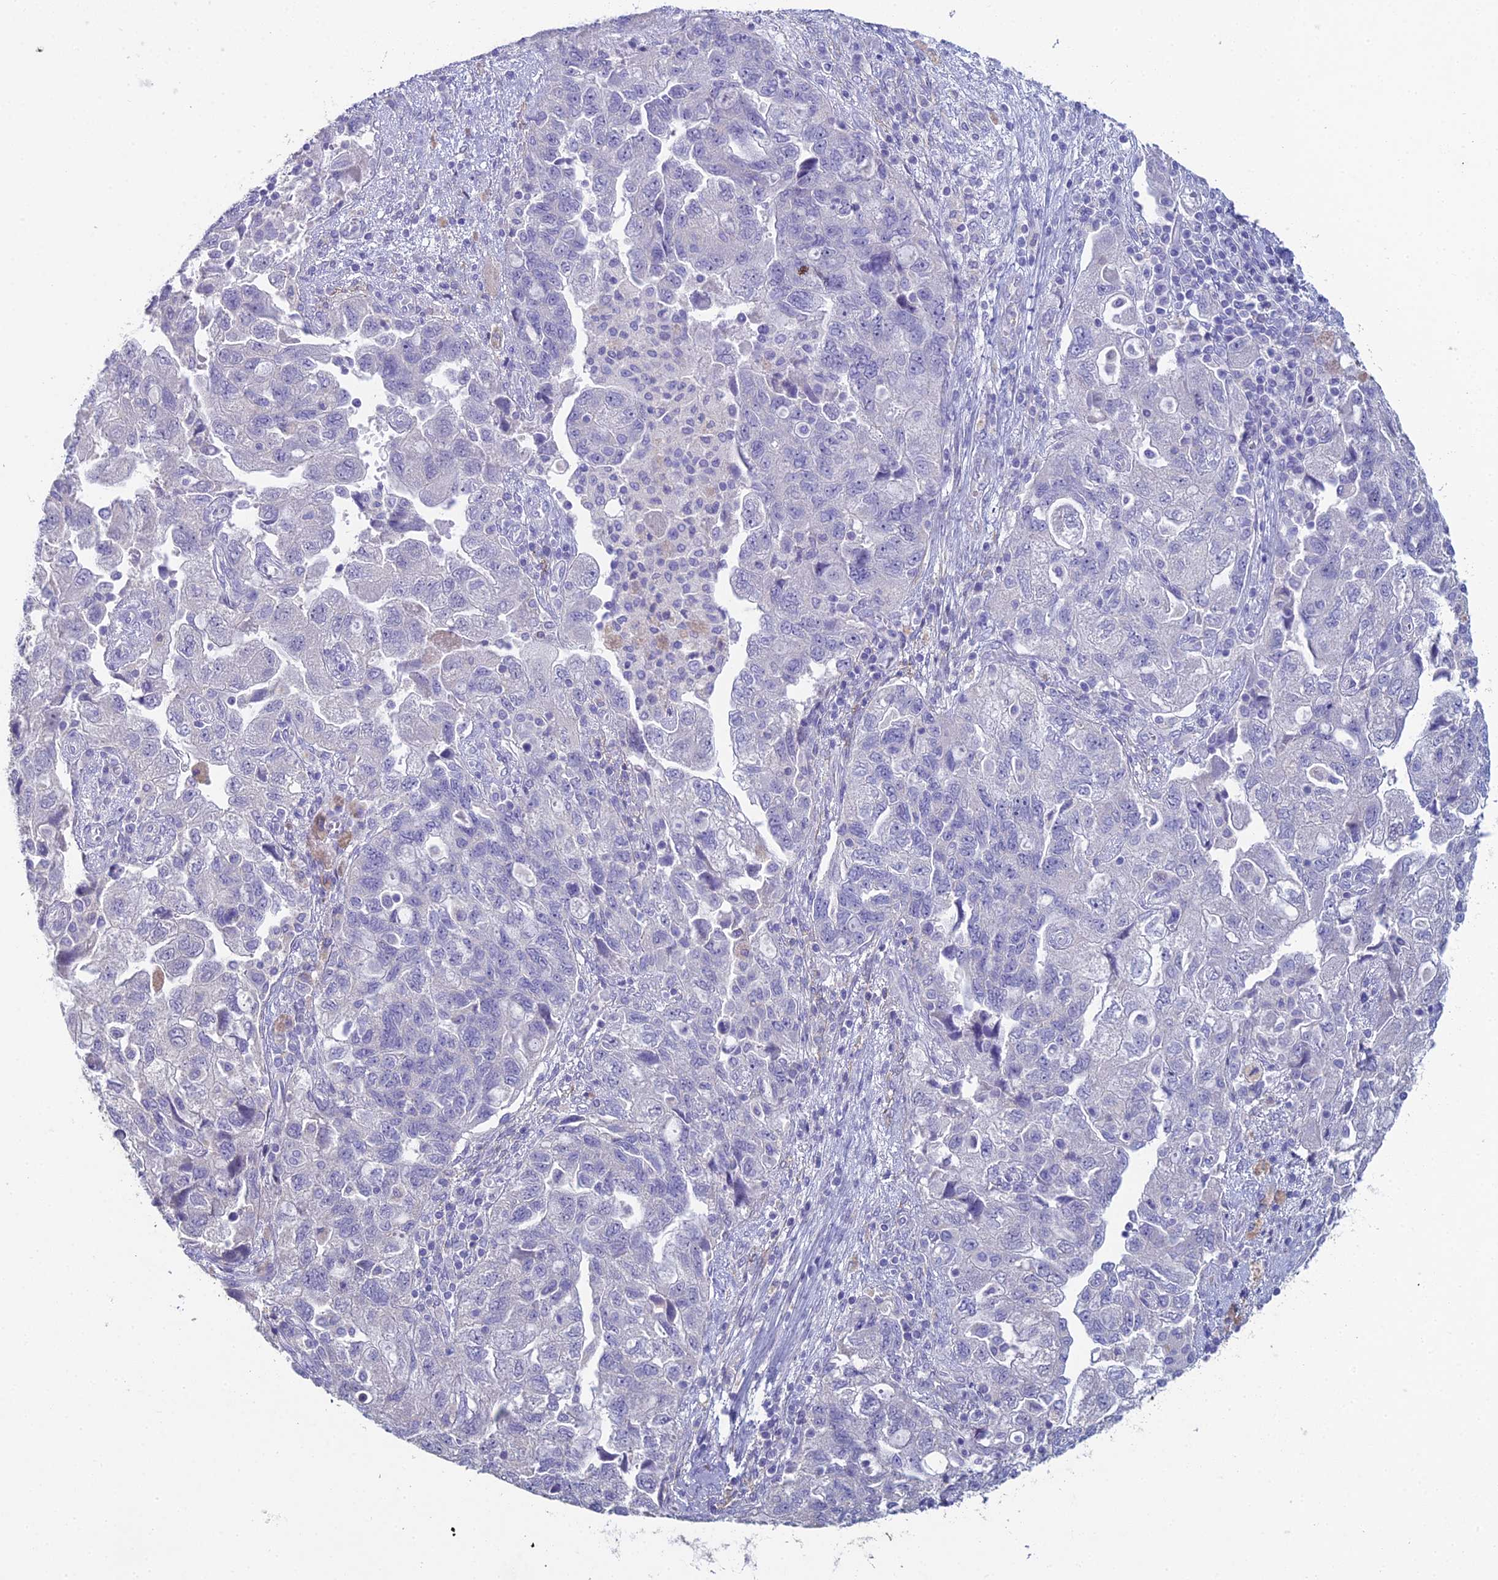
{"staining": {"intensity": "negative", "quantity": "none", "location": "none"}, "tissue": "ovarian cancer", "cell_type": "Tumor cells", "image_type": "cancer", "snomed": [{"axis": "morphology", "description": "Carcinoma, NOS"}, {"axis": "morphology", "description": "Cystadenocarcinoma, serous, NOS"}, {"axis": "topography", "description": "Ovary"}], "caption": "An IHC histopathology image of ovarian cancer is shown. There is no staining in tumor cells of ovarian cancer. Brightfield microscopy of IHC stained with DAB (3,3'-diaminobenzidine) (brown) and hematoxylin (blue), captured at high magnification.", "gene": "NCAM1", "patient": {"sex": "female", "age": 69}}